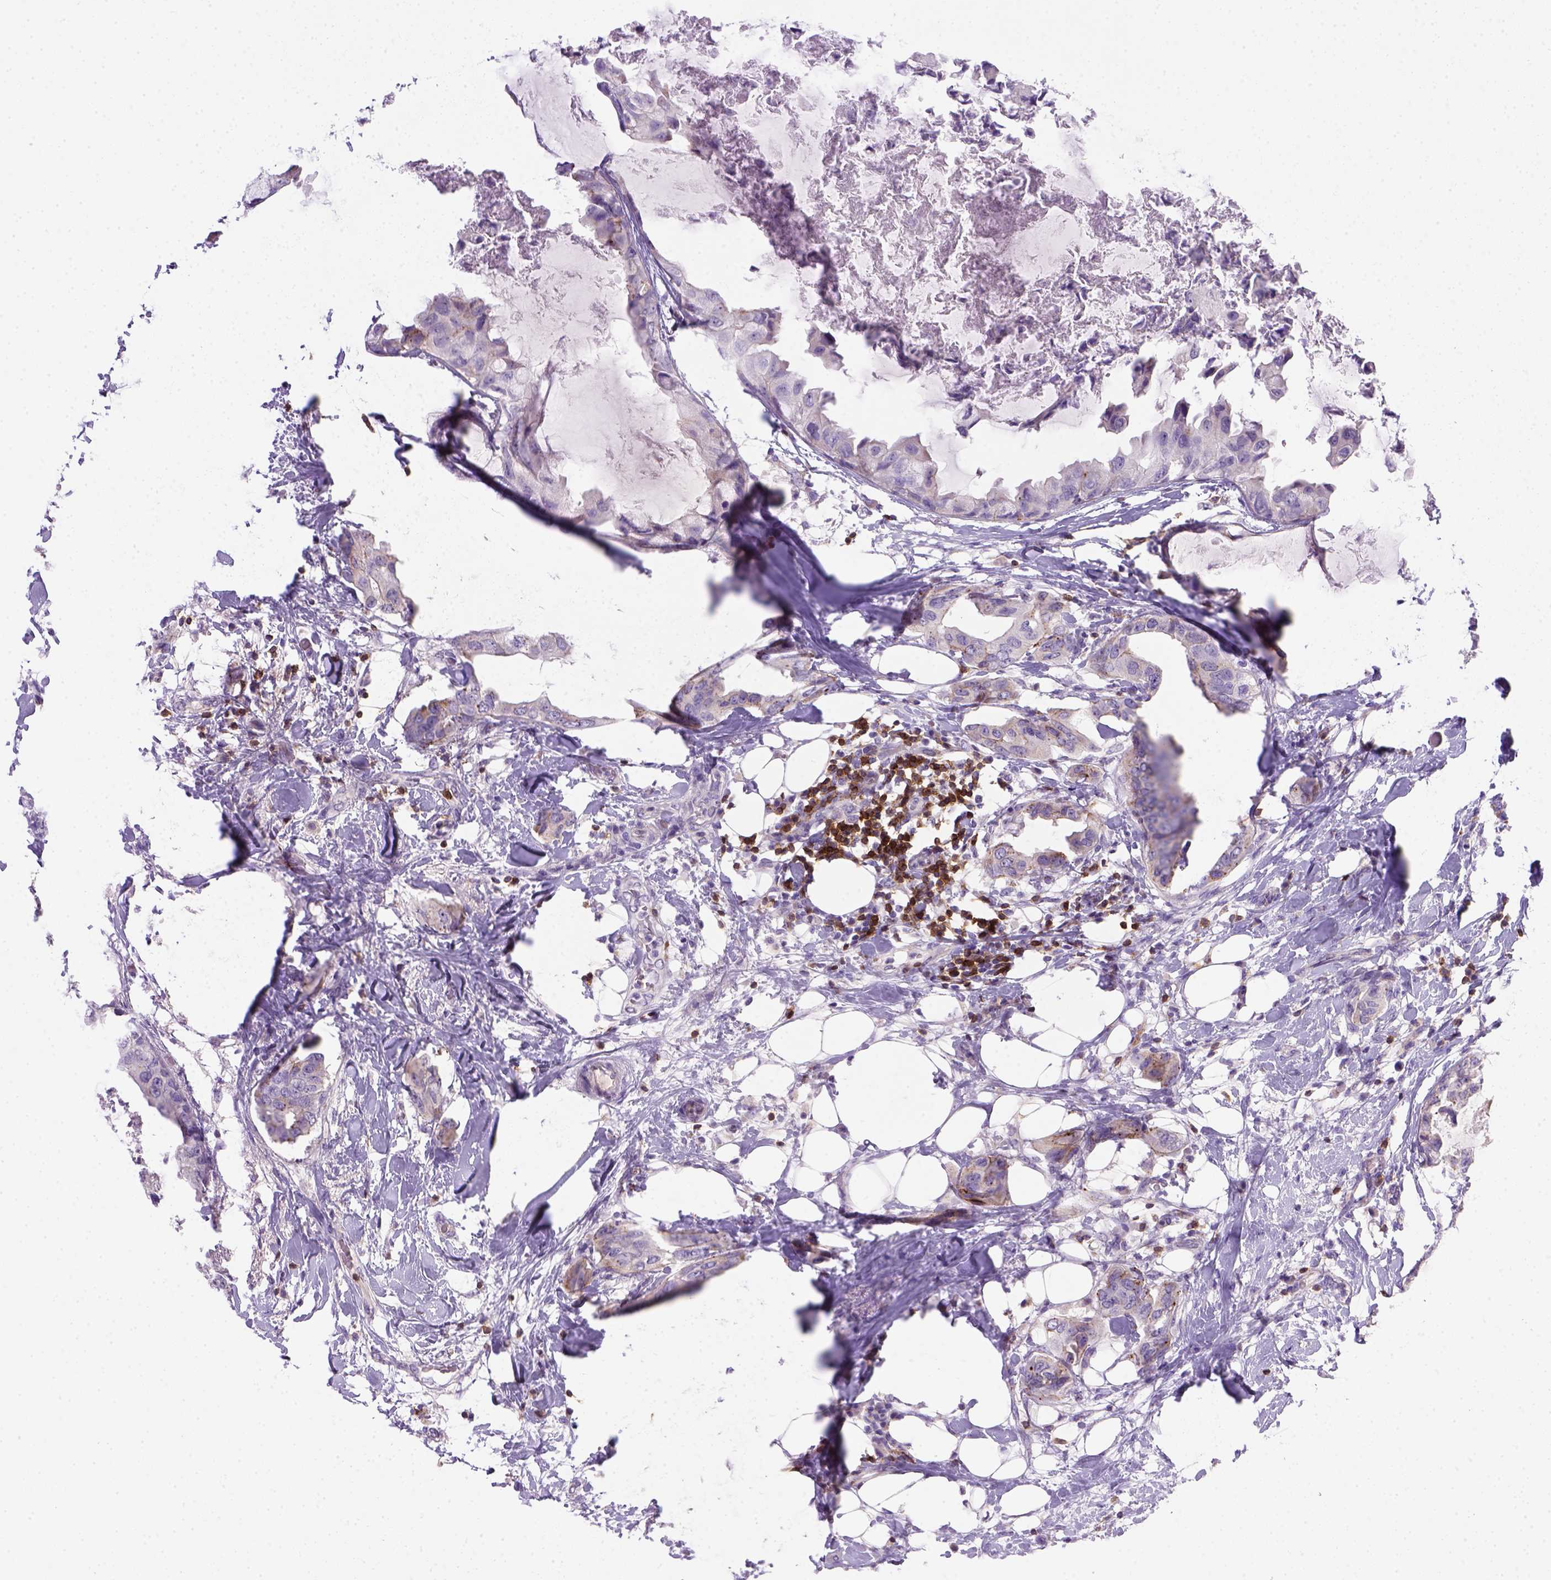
{"staining": {"intensity": "negative", "quantity": "none", "location": "none"}, "tissue": "breast cancer", "cell_type": "Tumor cells", "image_type": "cancer", "snomed": [{"axis": "morphology", "description": "Normal tissue, NOS"}, {"axis": "morphology", "description": "Duct carcinoma"}, {"axis": "topography", "description": "Breast"}], "caption": "This is a micrograph of immunohistochemistry (IHC) staining of intraductal carcinoma (breast), which shows no positivity in tumor cells.", "gene": "CD3E", "patient": {"sex": "female", "age": 40}}